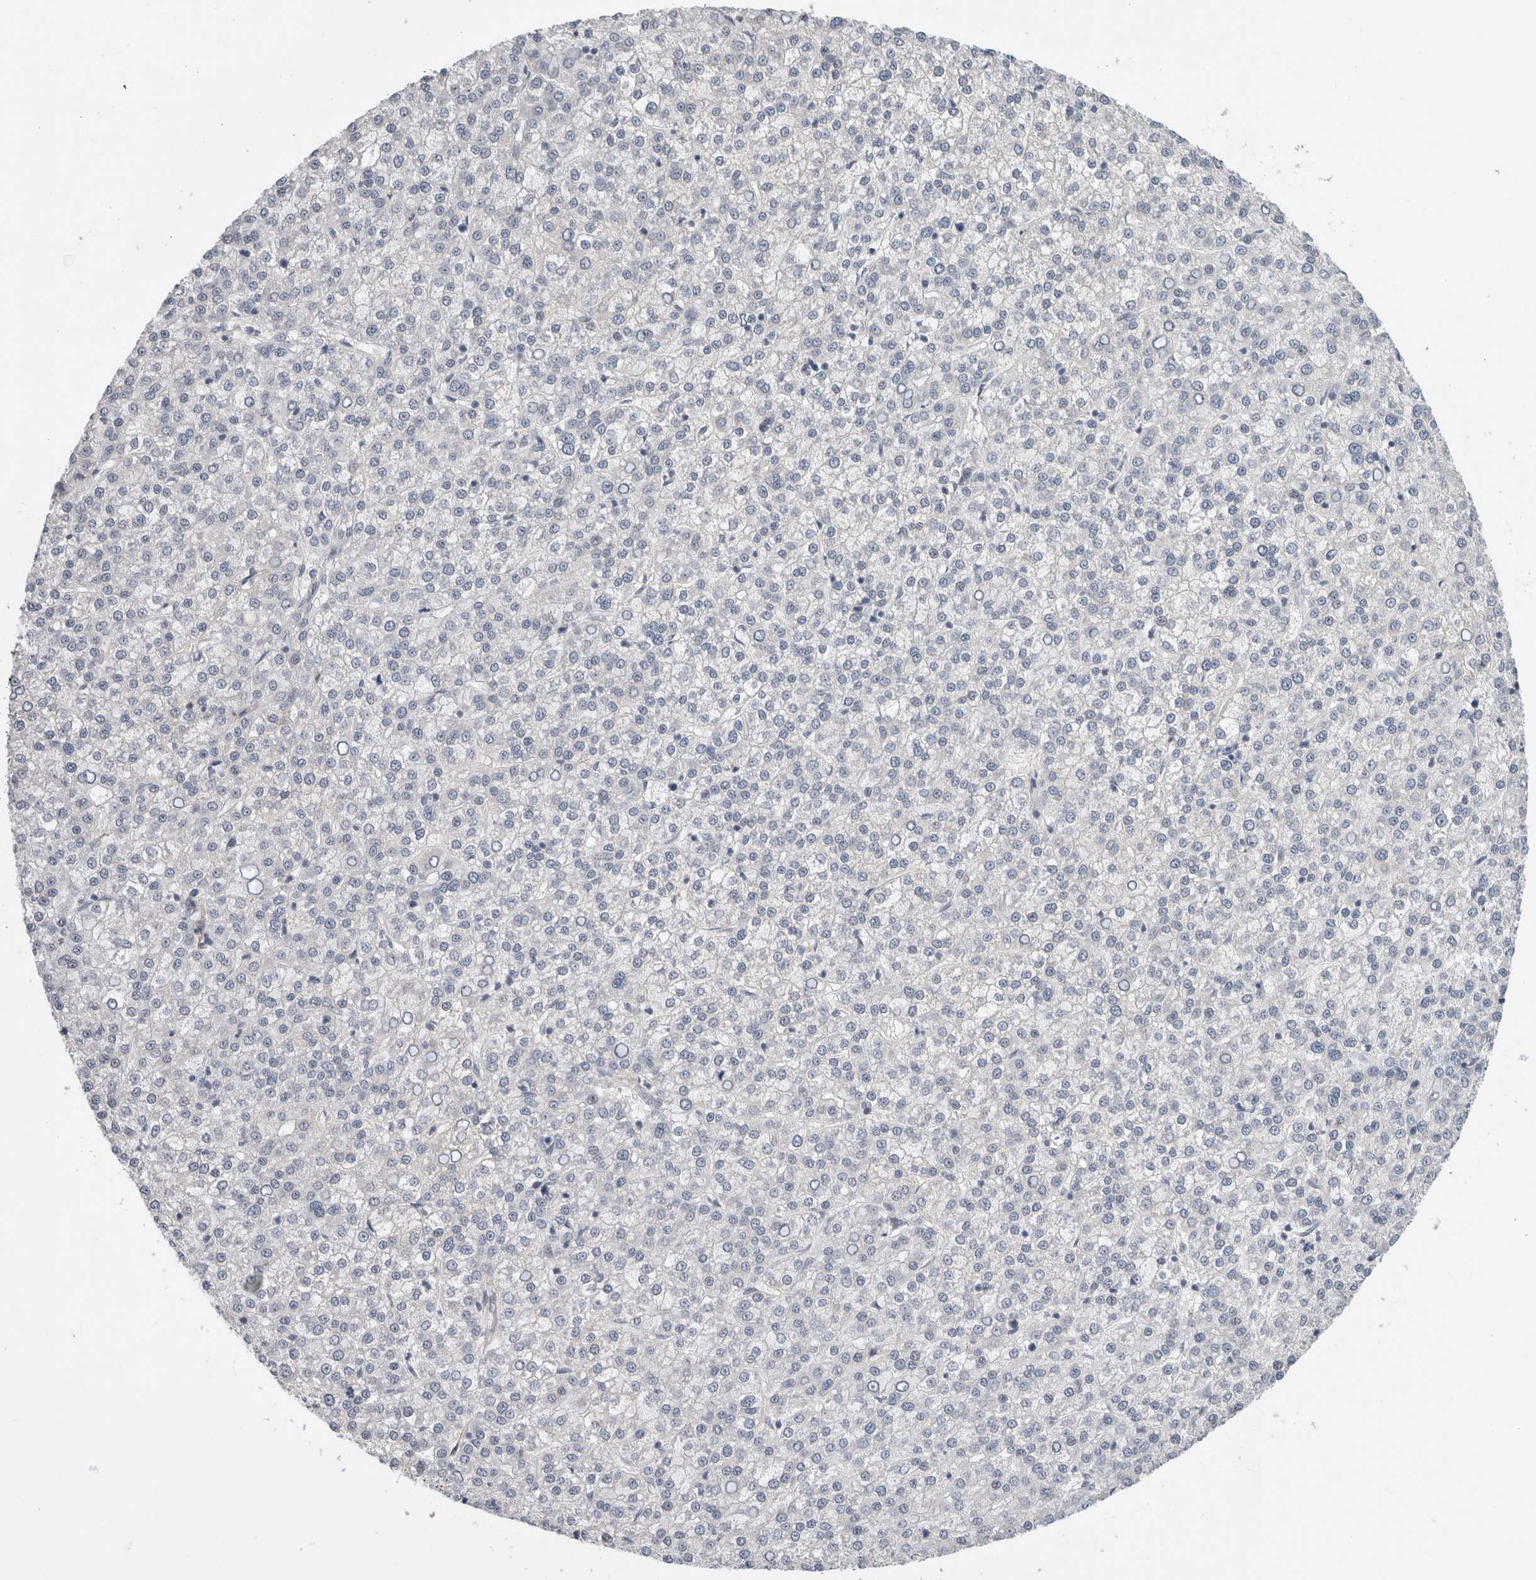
{"staining": {"intensity": "negative", "quantity": "none", "location": "none"}, "tissue": "liver cancer", "cell_type": "Tumor cells", "image_type": "cancer", "snomed": [{"axis": "morphology", "description": "Carcinoma, Hepatocellular, NOS"}, {"axis": "topography", "description": "Liver"}], "caption": "Image shows no significant protein expression in tumor cells of liver cancer.", "gene": "HCN3", "patient": {"sex": "female", "age": 58}}